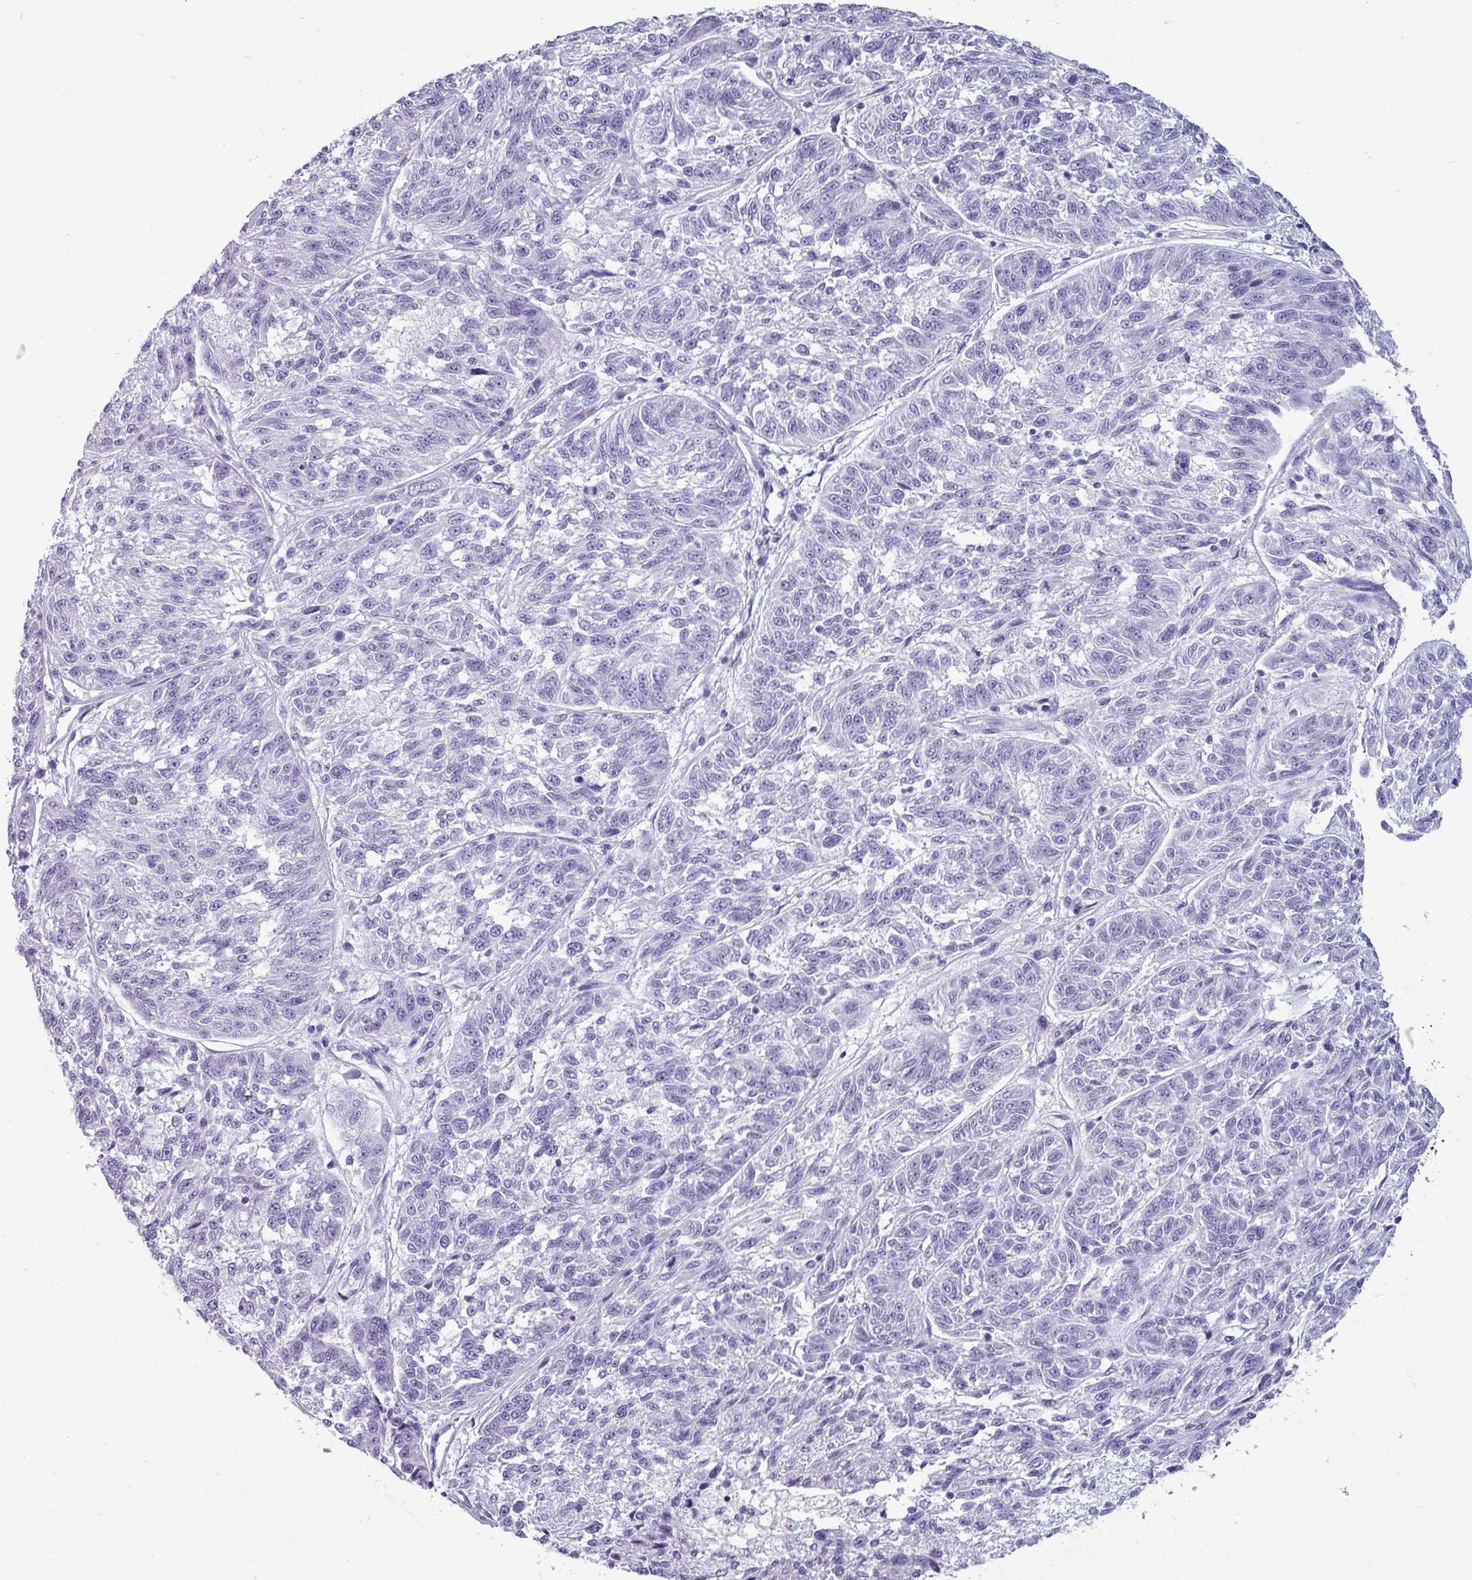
{"staining": {"intensity": "negative", "quantity": "none", "location": "none"}, "tissue": "melanoma", "cell_type": "Tumor cells", "image_type": "cancer", "snomed": [{"axis": "morphology", "description": "Malignant melanoma, NOS"}, {"axis": "topography", "description": "Skin"}], "caption": "The immunohistochemistry micrograph has no significant staining in tumor cells of malignant melanoma tissue.", "gene": "CRYBB2", "patient": {"sex": "male", "age": 53}}